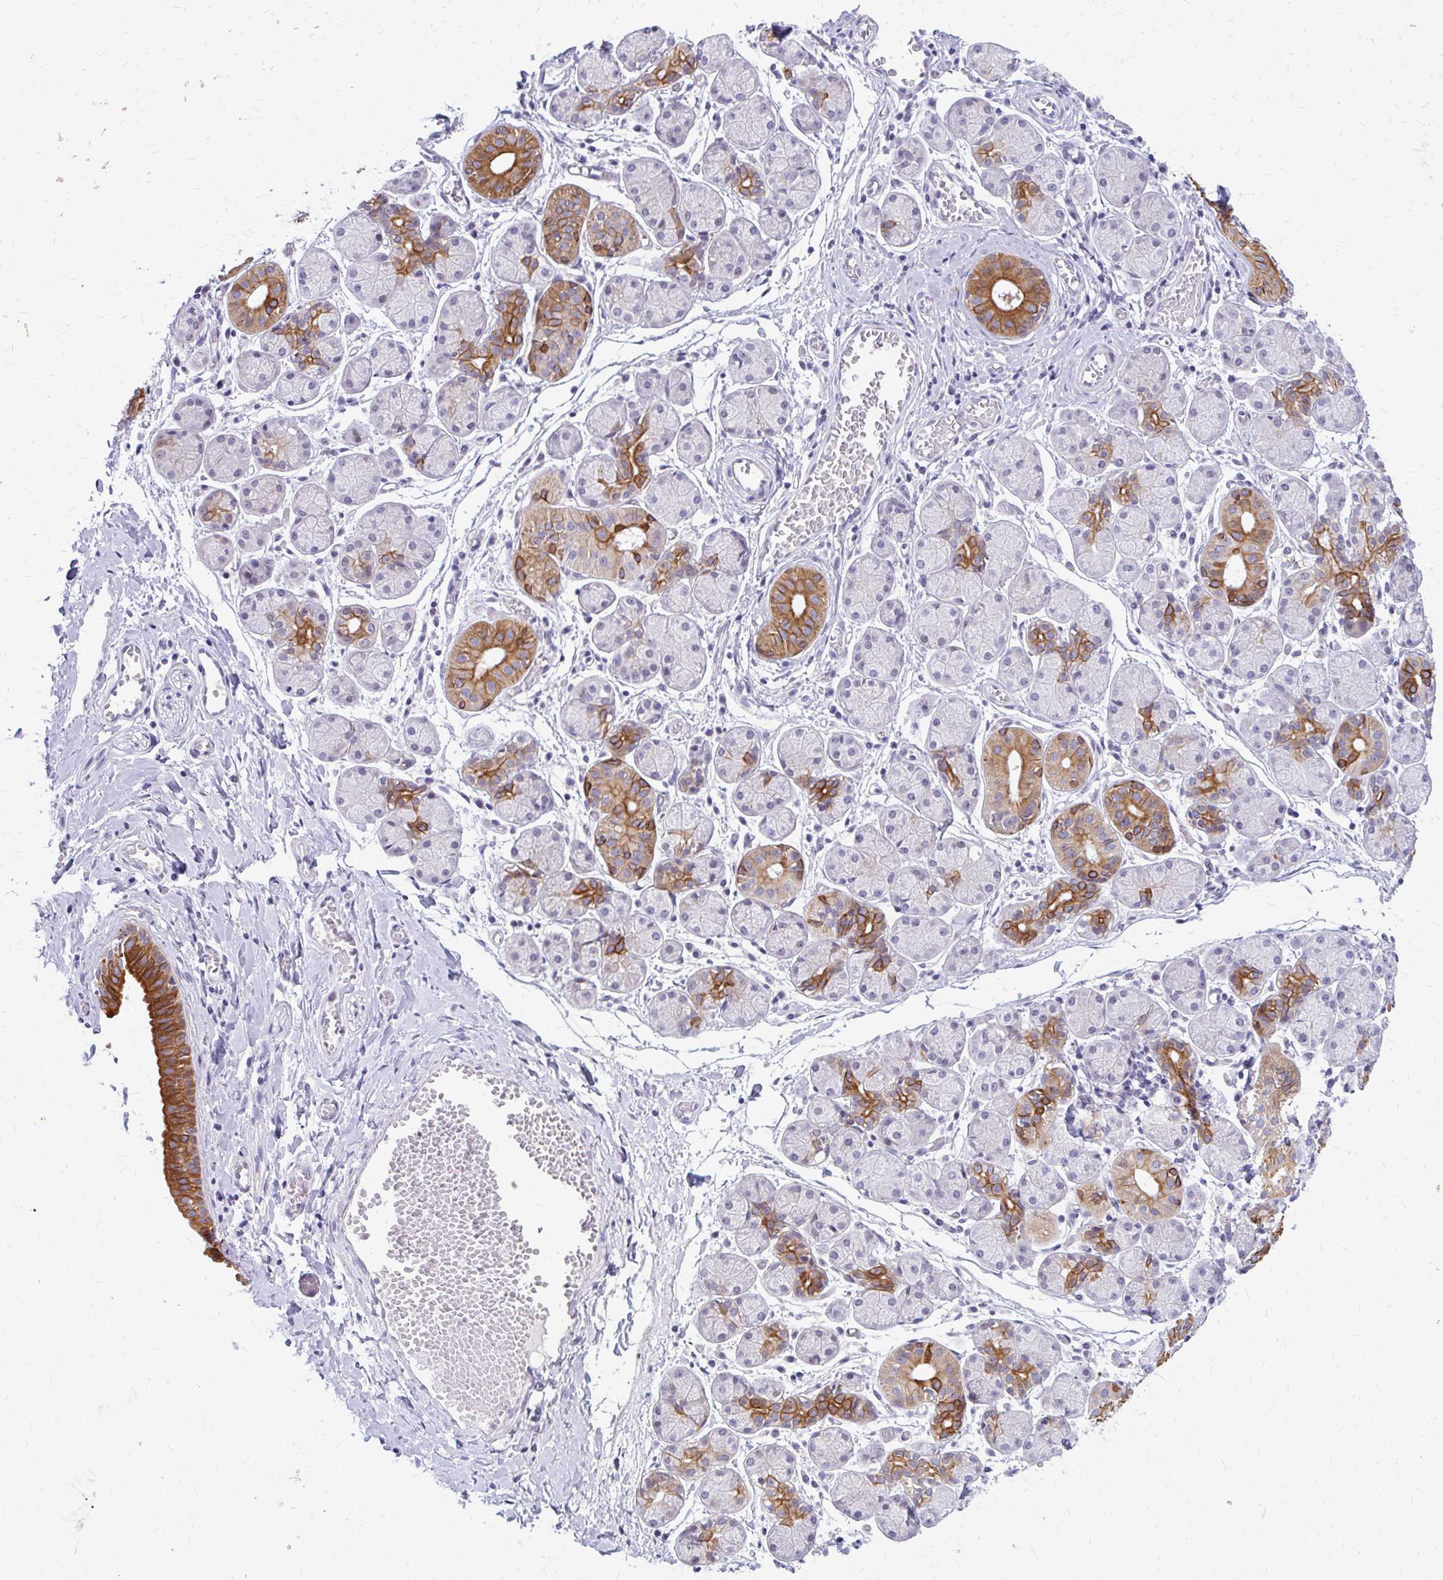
{"staining": {"intensity": "strong", "quantity": "25%-75%", "location": "cytoplasmic/membranous"}, "tissue": "salivary gland", "cell_type": "Glandular cells", "image_type": "normal", "snomed": [{"axis": "morphology", "description": "Normal tissue, NOS"}, {"axis": "topography", "description": "Salivary gland"}], "caption": "Immunohistochemistry staining of unremarkable salivary gland, which shows high levels of strong cytoplasmic/membranous positivity in approximately 25%-75% of glandular cells indicating strong cytoplasmic/membranous protein staining. The staining was performed using DAB (3,3'-diaminobenzidine) (brown) for protein detection and nuclei were counterstained in hematoxylin (blue).", "gene": "RGS16", "patient": {"sex": "female", "age": 24}}